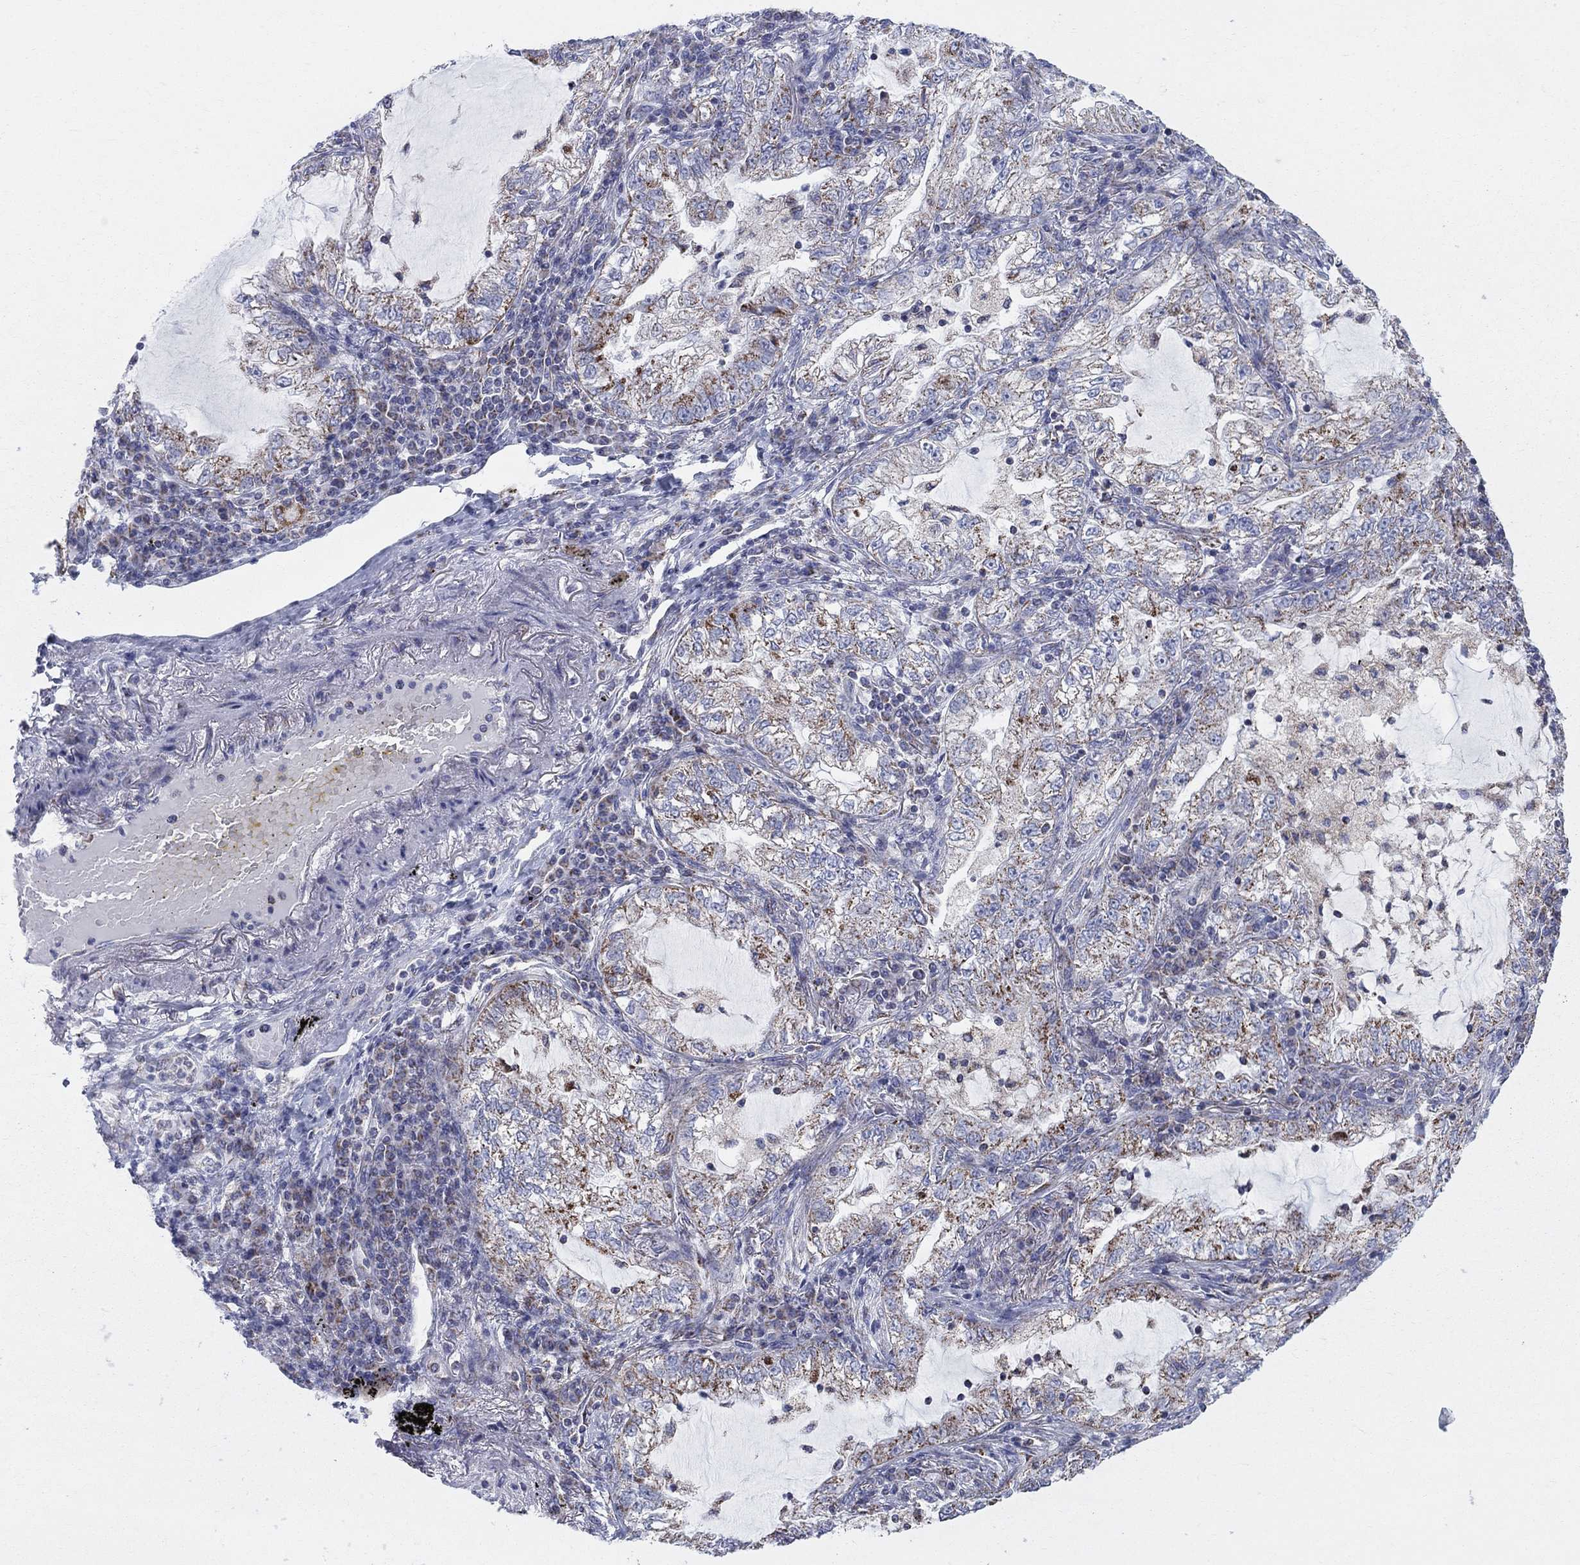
{"staining": {"intensity": "strong", "quantity": "<25%", "location": "cytoplasmic/membranous"}, "tissue": "lung cancer", "cell_type": "Tumor cells", "image_type": "cancer", "snomed": [{"axis": "morphology", "description": "Adenocarcinoma, NOS"}, {"axis": "topography", "description": "Lung"}], "caption": "Lung adenocarcinoma stained for a protein exhibits strong cytoplasmic/membranous positivity in tumor cells.", "gene": "KISS1R", "patient": {"sex": "female", "age": 73}}